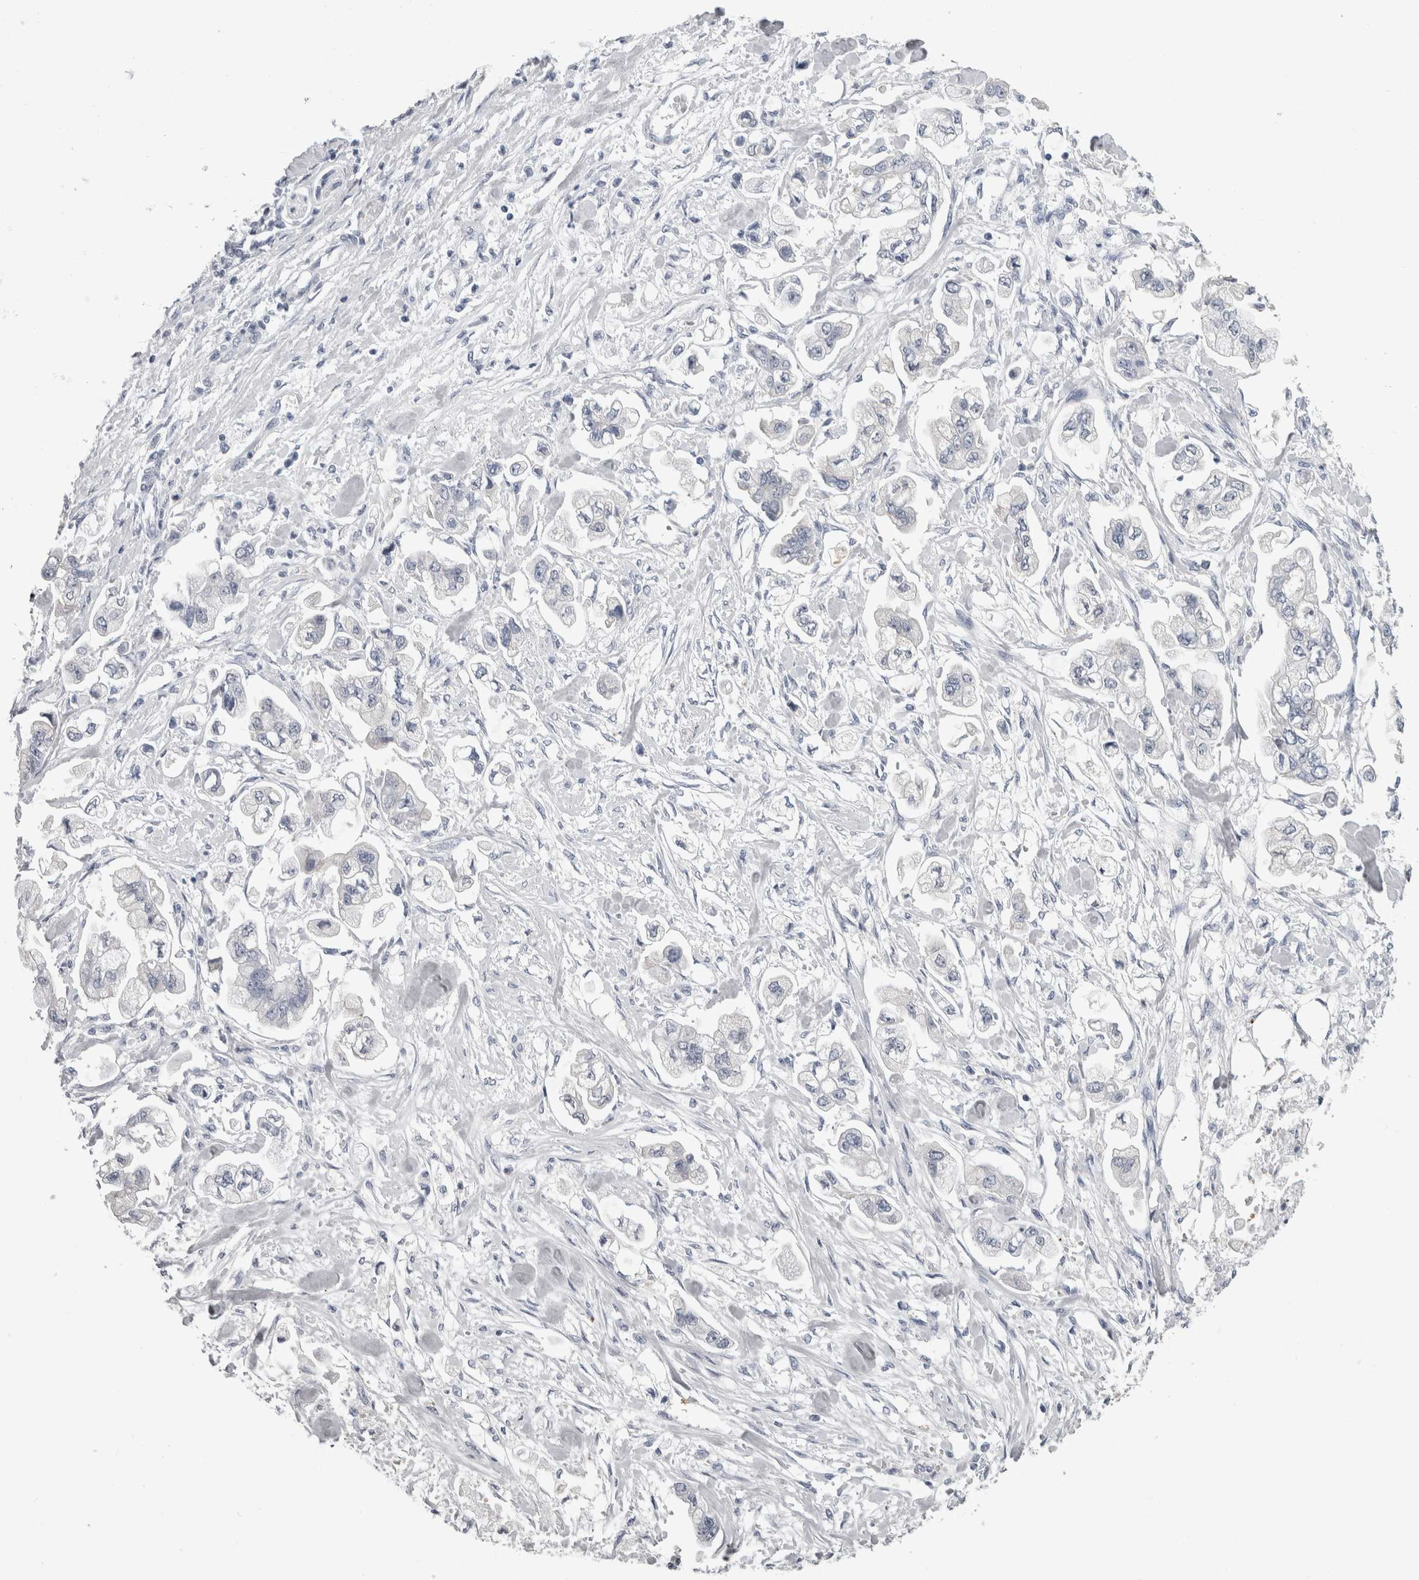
{"staining": {"intensity": "negative", "quantity": "none", "location": "none"}, "tissue": "stomach cancer", "cell_type": "Tumor cells", "image_type": "cancer", "snomed": [{"axis": "morphology", "description": "Normal tissue, NOS"}, {"axis": "morphology", "description": "Adenocarcinoma, NOS"}, {"axis": "topography", "description": "Stomach"}], "caption": "Immunohistochemistry micrograph of stomach cancer stained for a protein (brown), which reveals no staining in tumor cells.", "gene": "ALDH8A1", "patient": {"sex": "male", "age": 62}}